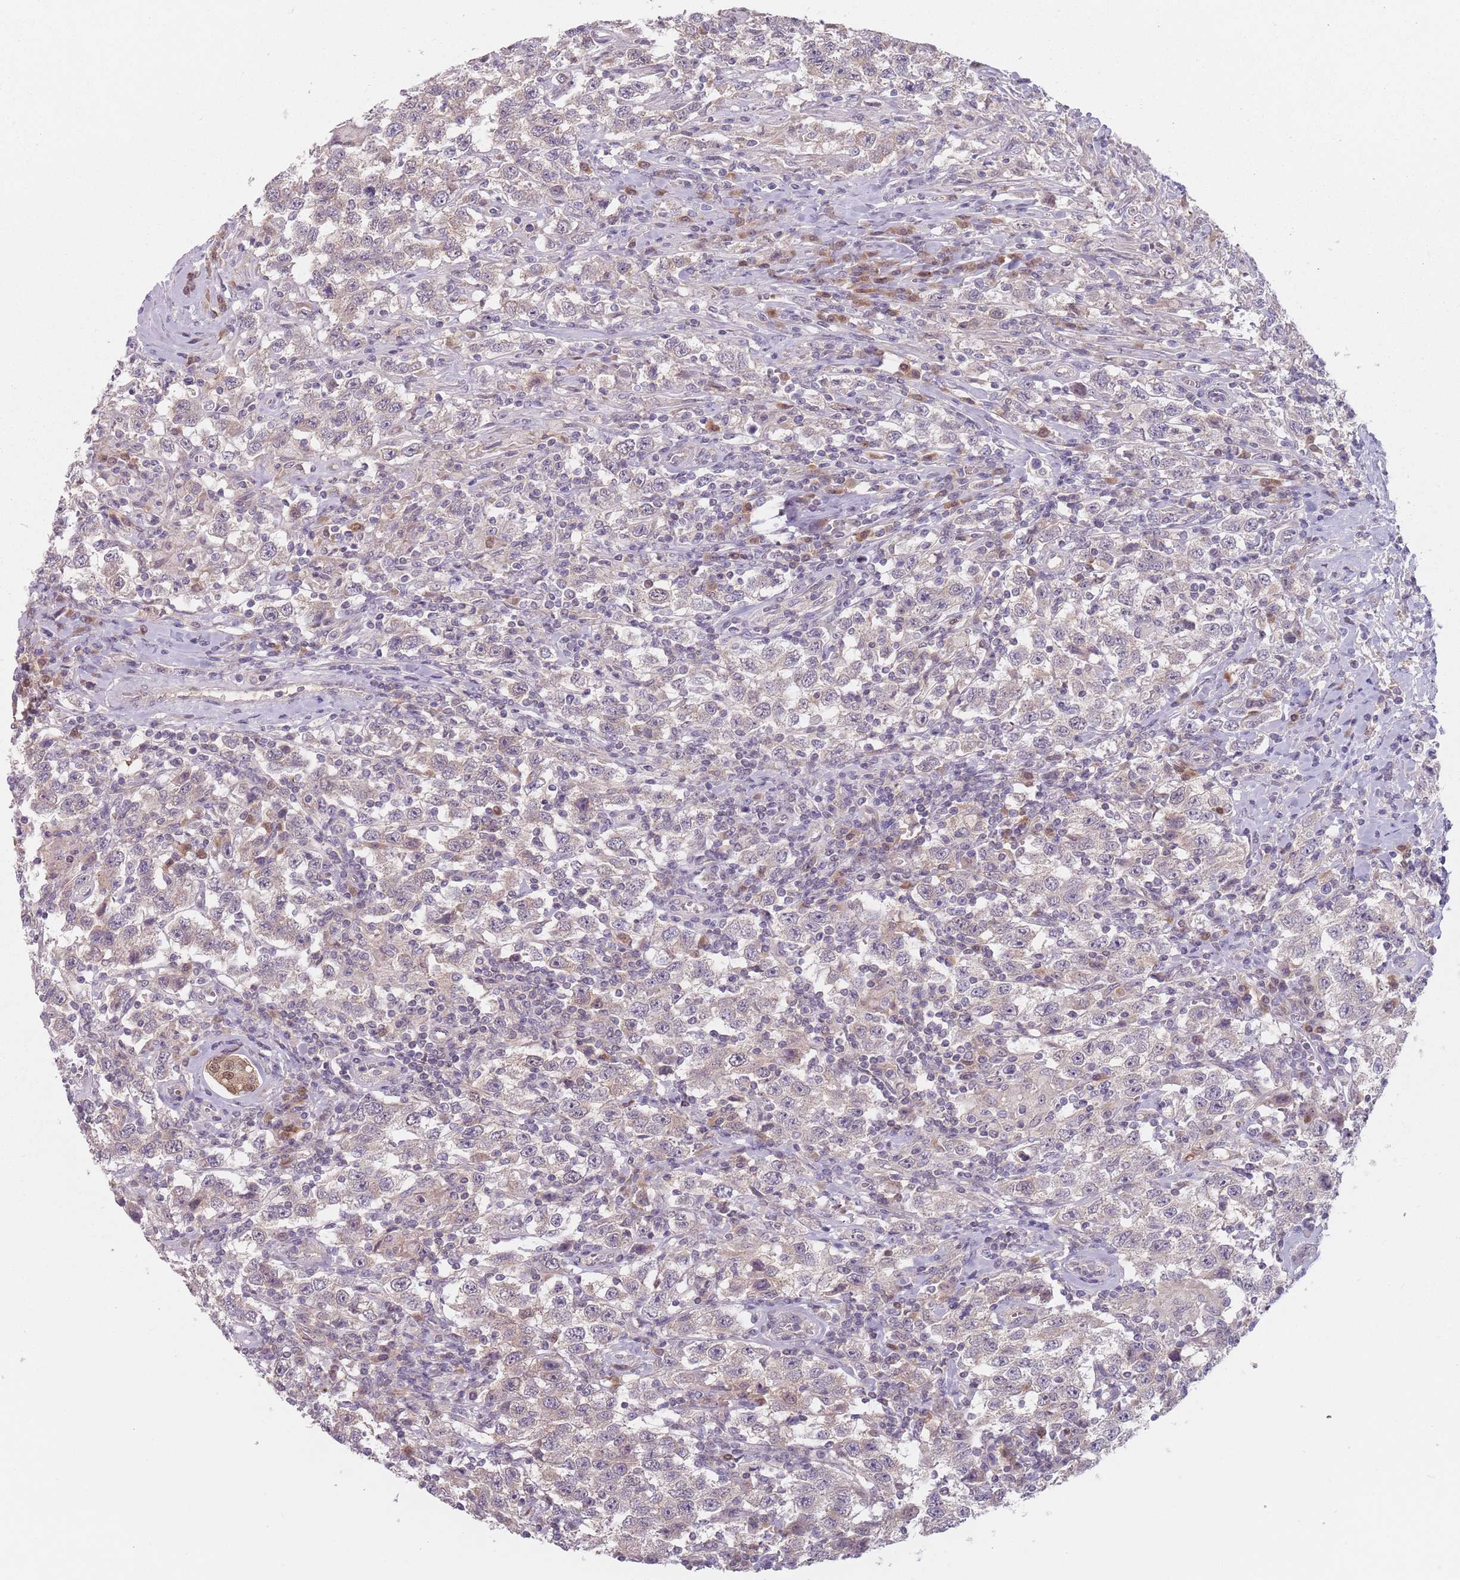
{"staining": {"intensity": "negative", "quantity": "none", "location": "none"}, "tissue": "testis cancer", "cell_type": "Tumor cells", "image_type": "cancer", "snomed": [{"axis": "morphology", "description": "Seminoma, NOS"}, {"axis": "topography", "description": "Testis"}], "caption": "A photomicrograph of testis cancer stained for a protein displays no brown staining in tumor cells.", "gene": "NAXE", "patient": {"sex": "male", "age": 41}}